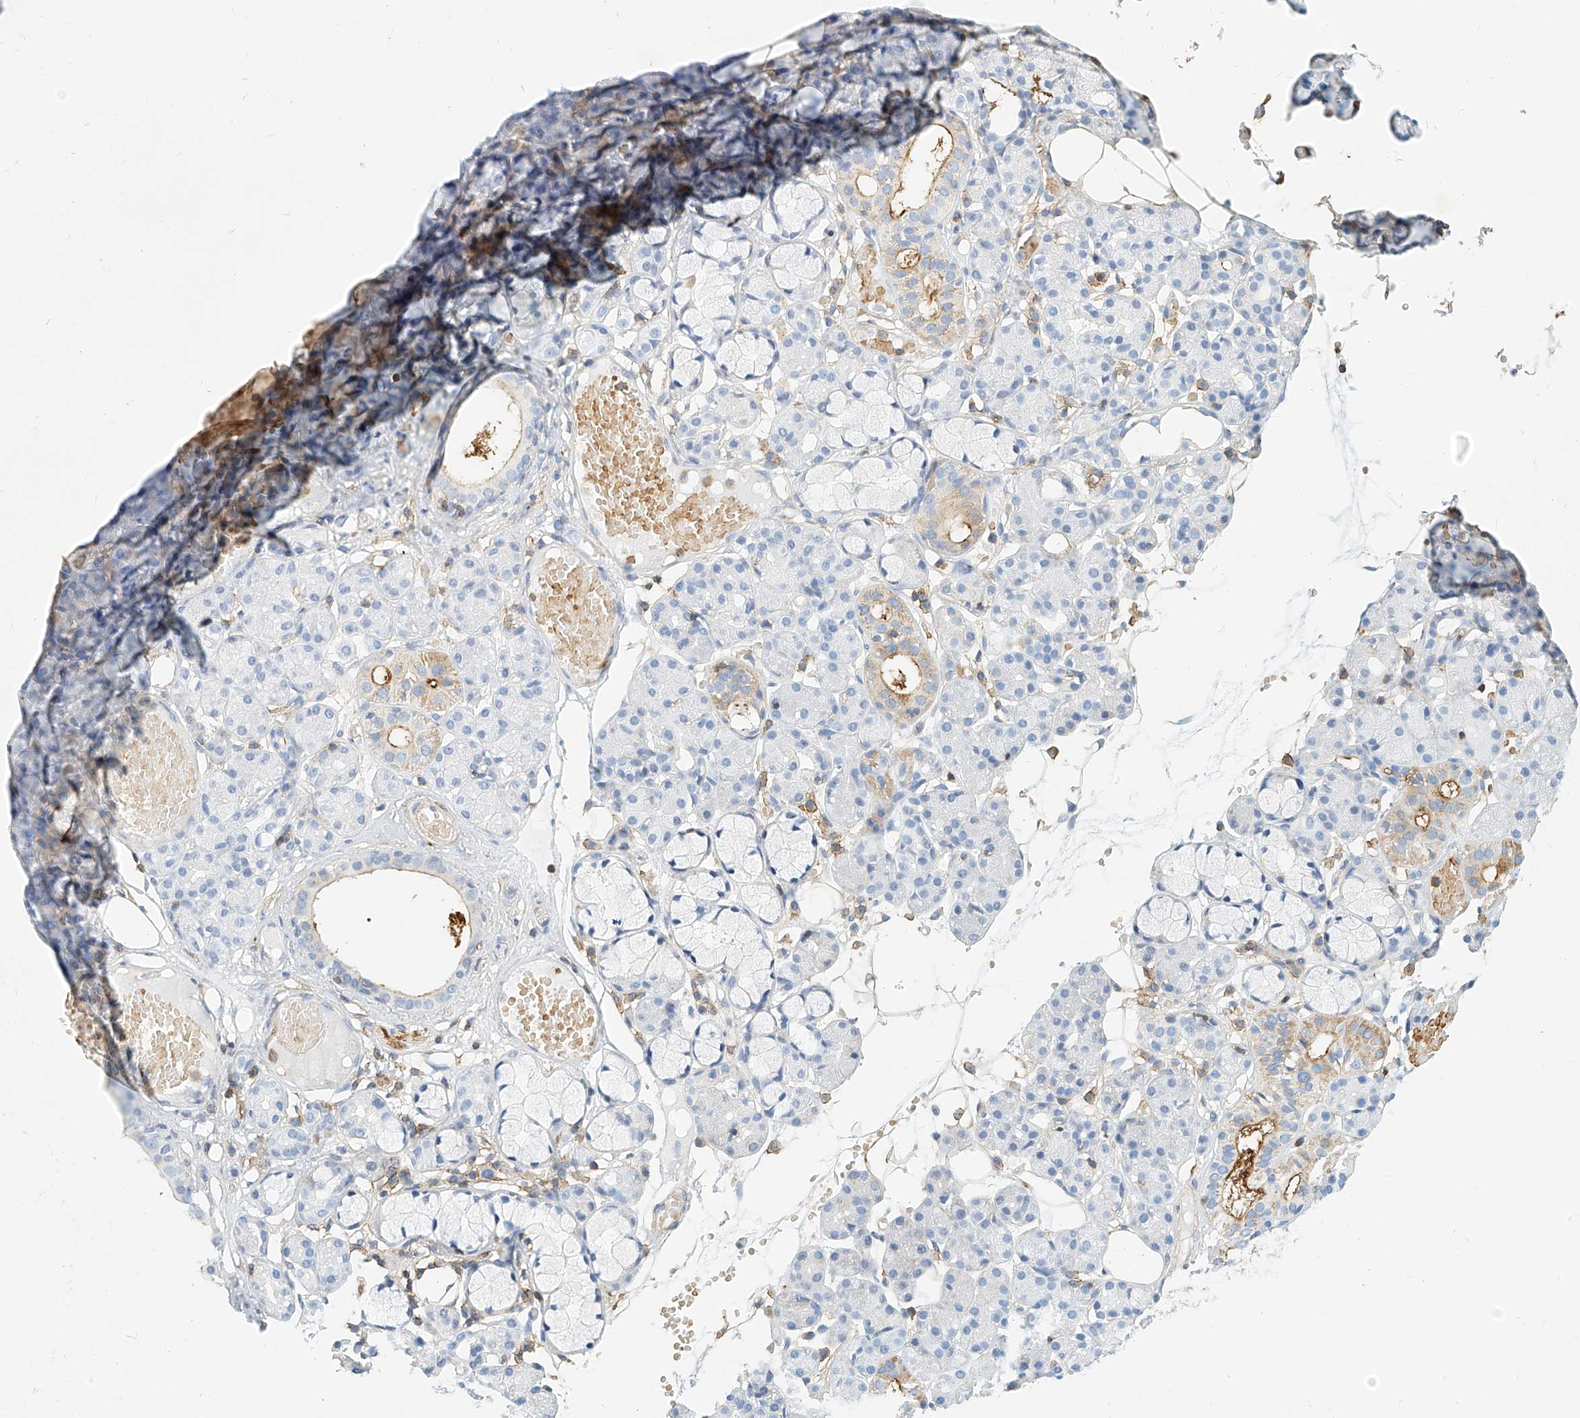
{"staining": {"intensity": "moderate", "quantity": "<25%", "location": "cytoplasmic/membranous"}, "tissue": "salivary gland", "cell_type": "Glandular cells", "image_type": "normal", "snomed": [{"axis": "morphology", "description": "Normal tissue, NOS"}, {"axis": "topography", "description": "Salivary gland"}], "caption": "Protein analysis of unremarkable salivary gland exhibits moderate cytoplasmic/membranous positivity in approximately <25% of glandular cells.", "gene": "TXNDC9", "patient": {"sex": "male", "age": 63}}